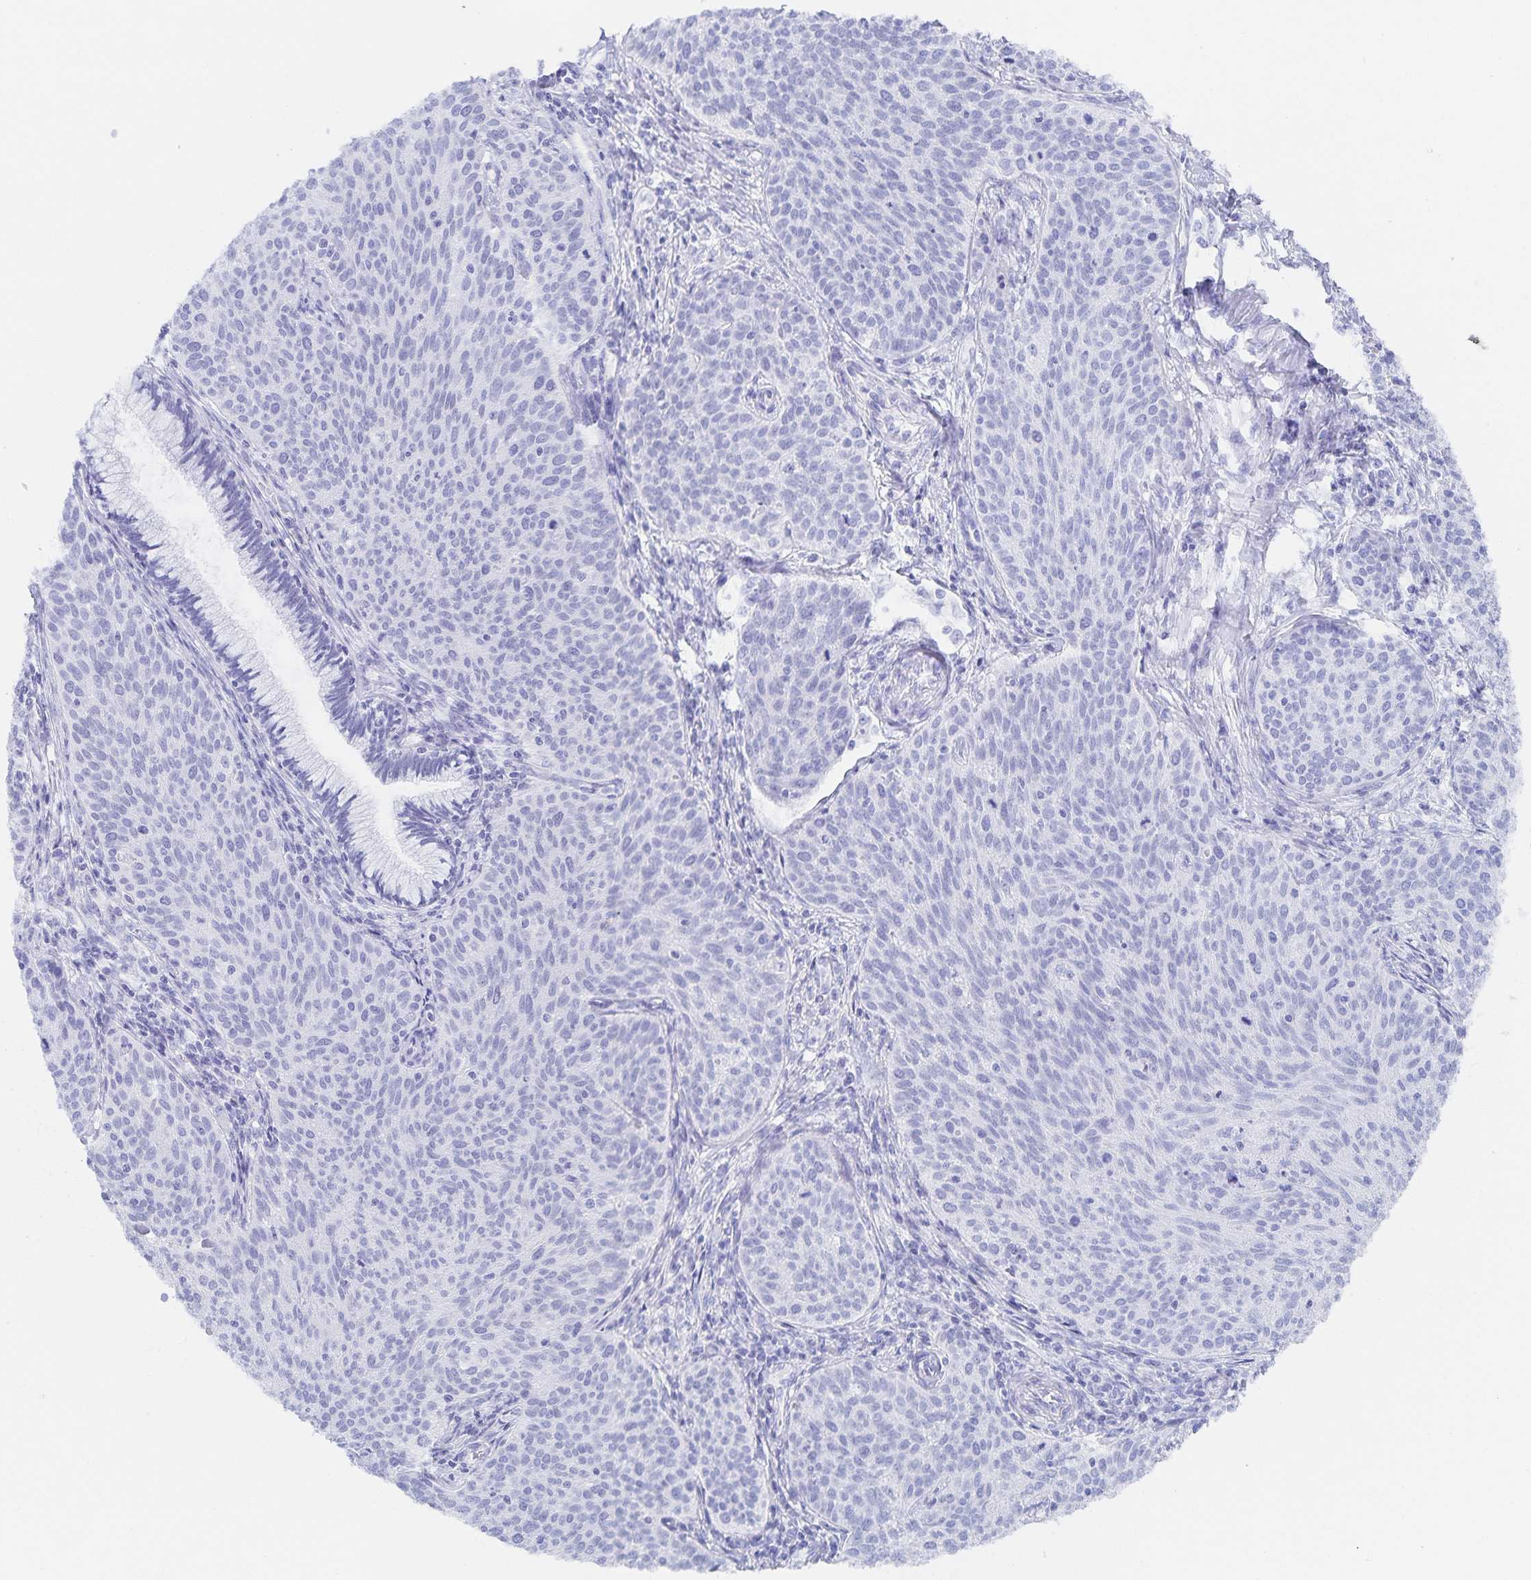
{"staining": {"intensity": "negative", "quantity": "none", "location": "none"}, "tissue": "cervical cancer", "cell_type": "Tumor cells", "image_type": "cancer", "snomed": [{"axis": "morphology", "description": "Squamous cell carcinoma, NOS"}, {"axis": "topography", "description": "Cervix"}], "caption": "This micrograph is of cervical cancer (squamous cell carcinoma) stained with immunohistochemistry (IHC) to label a protein in brown with the nuclei are counter-stained blue. There is no staining in tumor cells. (DAB (3,3'-diaminobenzidine) immunohistochemistry with hematoxylin counter stain).", "gene": "SNTN", "patient": {"sex": "female", "age": 38}}